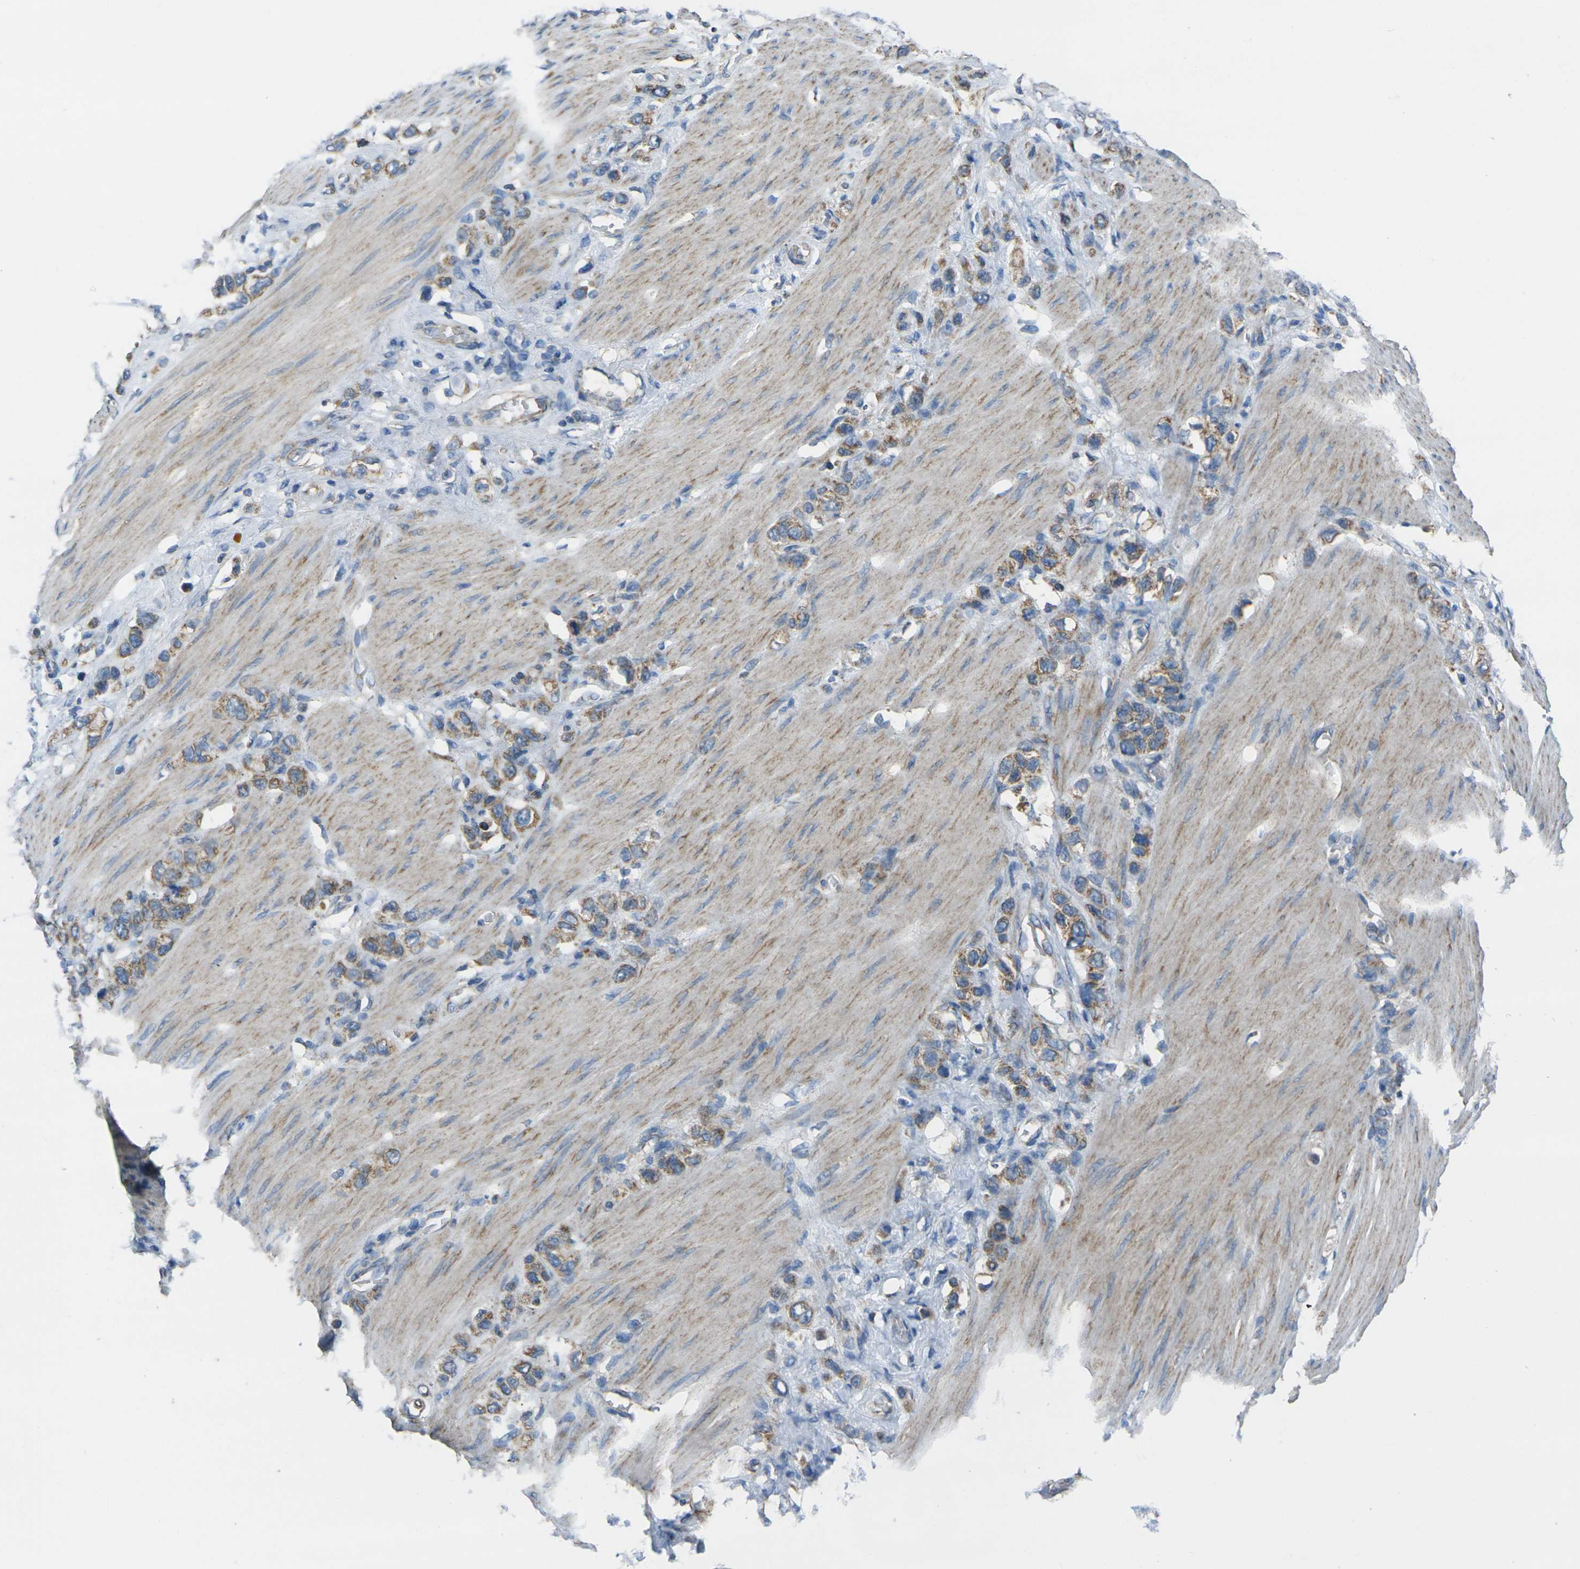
{"staining": {"intensity": "moderate", "quantity": ">75%", "location": "cytoplasmic/membranous"}, "tissue": "stomach cancer", "cell_type": "Tumor cells", "image_type": "cancer", "snomed": [{"axis": "morphology", "description": "Adenocarcinoma, NOS"}, {"axis": "morphology", "description": "Adenocarcinoma, High grade"}, {"axis": "topography", "description": "Stomach, upper"}, {"axis": "topography", "description": "Stomach, lower"}], "caption": "An image of stomach cancer stained for a protein shows moderate cytoplasmic/membranous brown staining in tumor cells. (IHC, brightfield microscopy, high magnification).", "gene": "TMEM120B", "patient": {"sex": "female", "age": 65}}